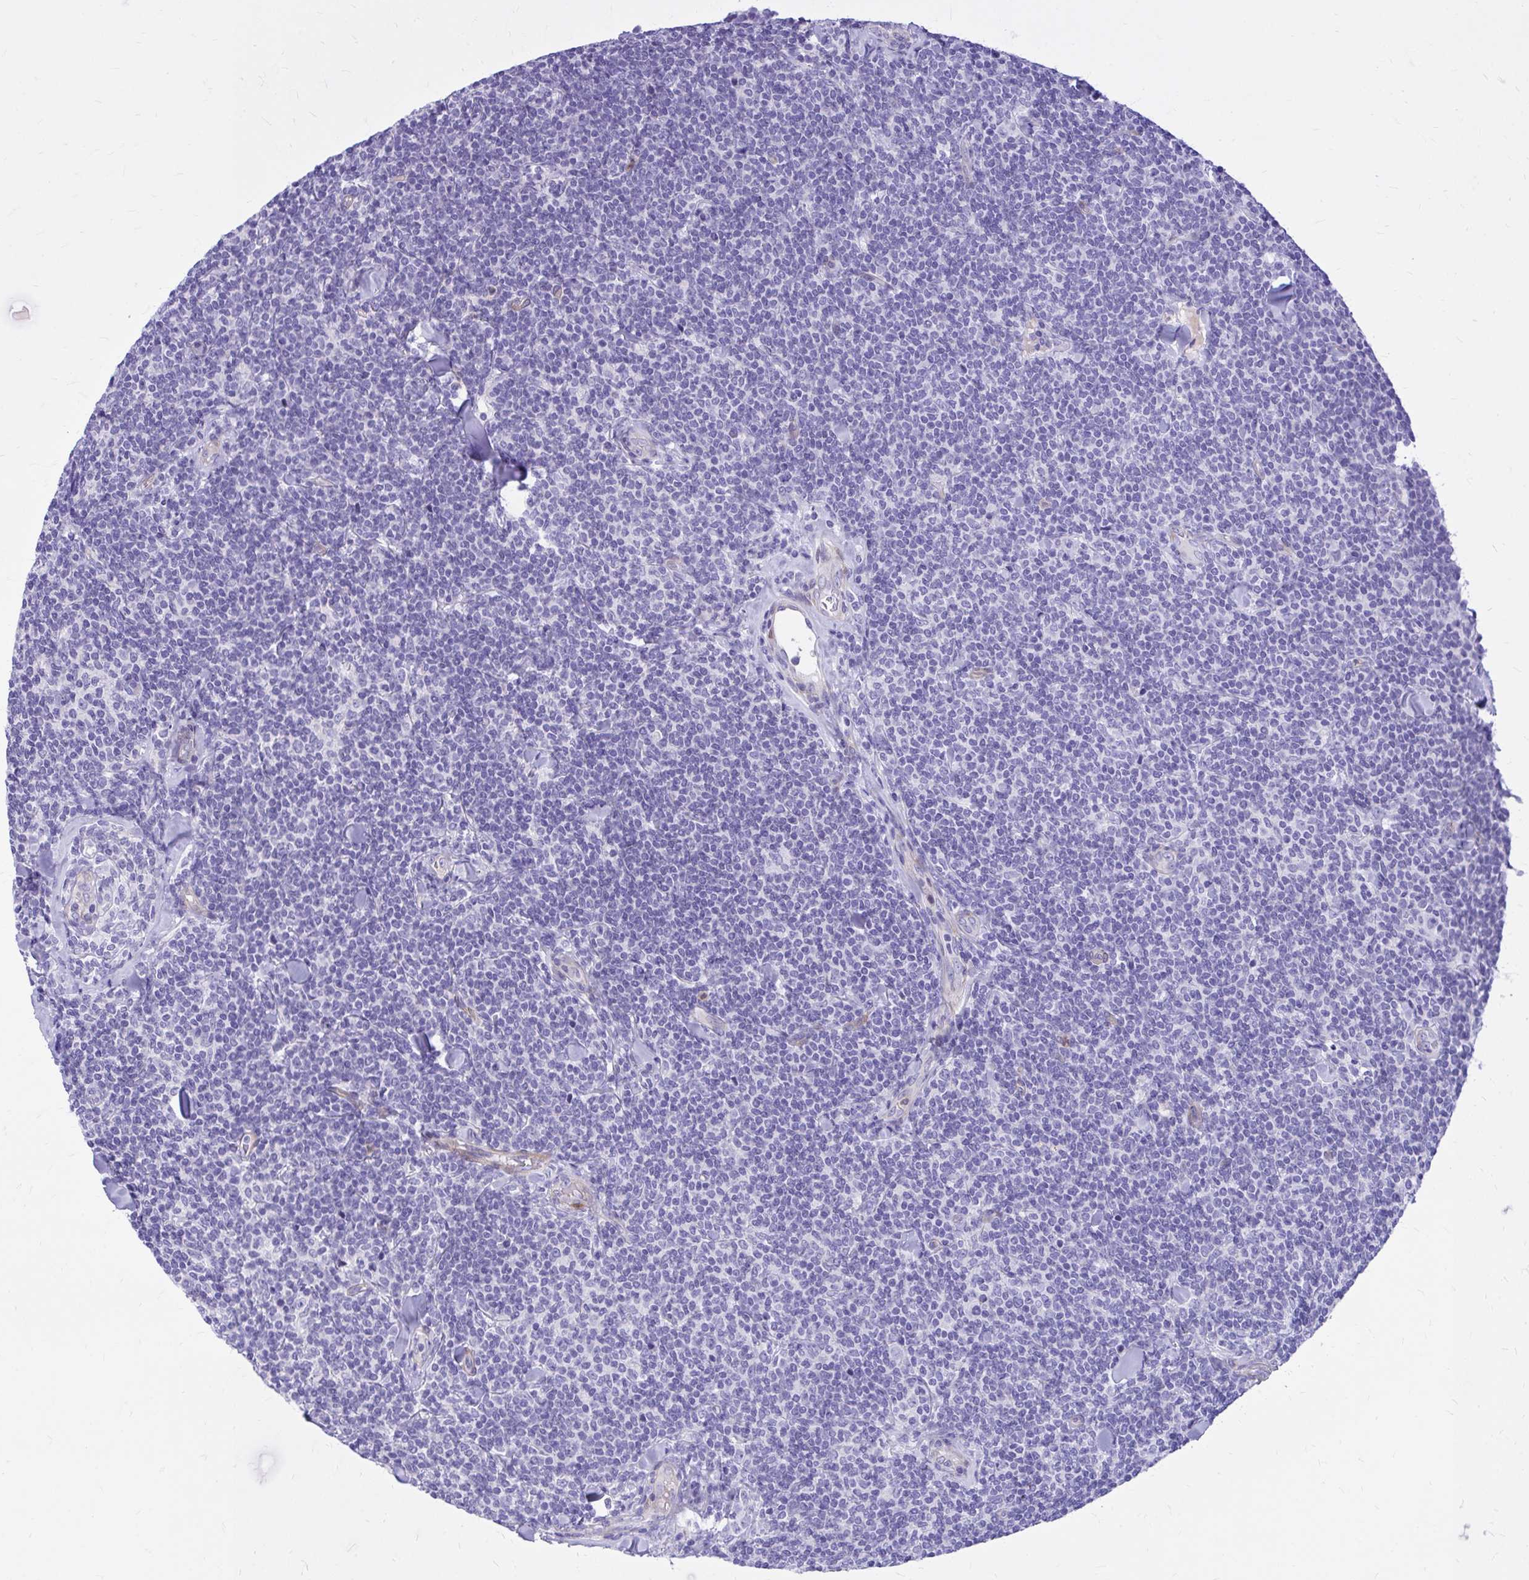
{"staining": {"intensity": "negative", "quantity": "none", "location": "none"}, "tissue": "lymphoma", "cell_type": "Tumor cells", "image_type": "cancer", "snomed": [{"axis": "morphology", "description": "Malignant lymphoma, non-Hodgkin's type, Low grade"}, {"axis": "topography", "description": "Lymph node"}], "caption": "There is no significant positivity in tumor cells of low-grade malignant lymphoma, non-Hodgkin's type.", "gene": "ADAMTSL1", "patient": {"sex": "female", "age": 56}}